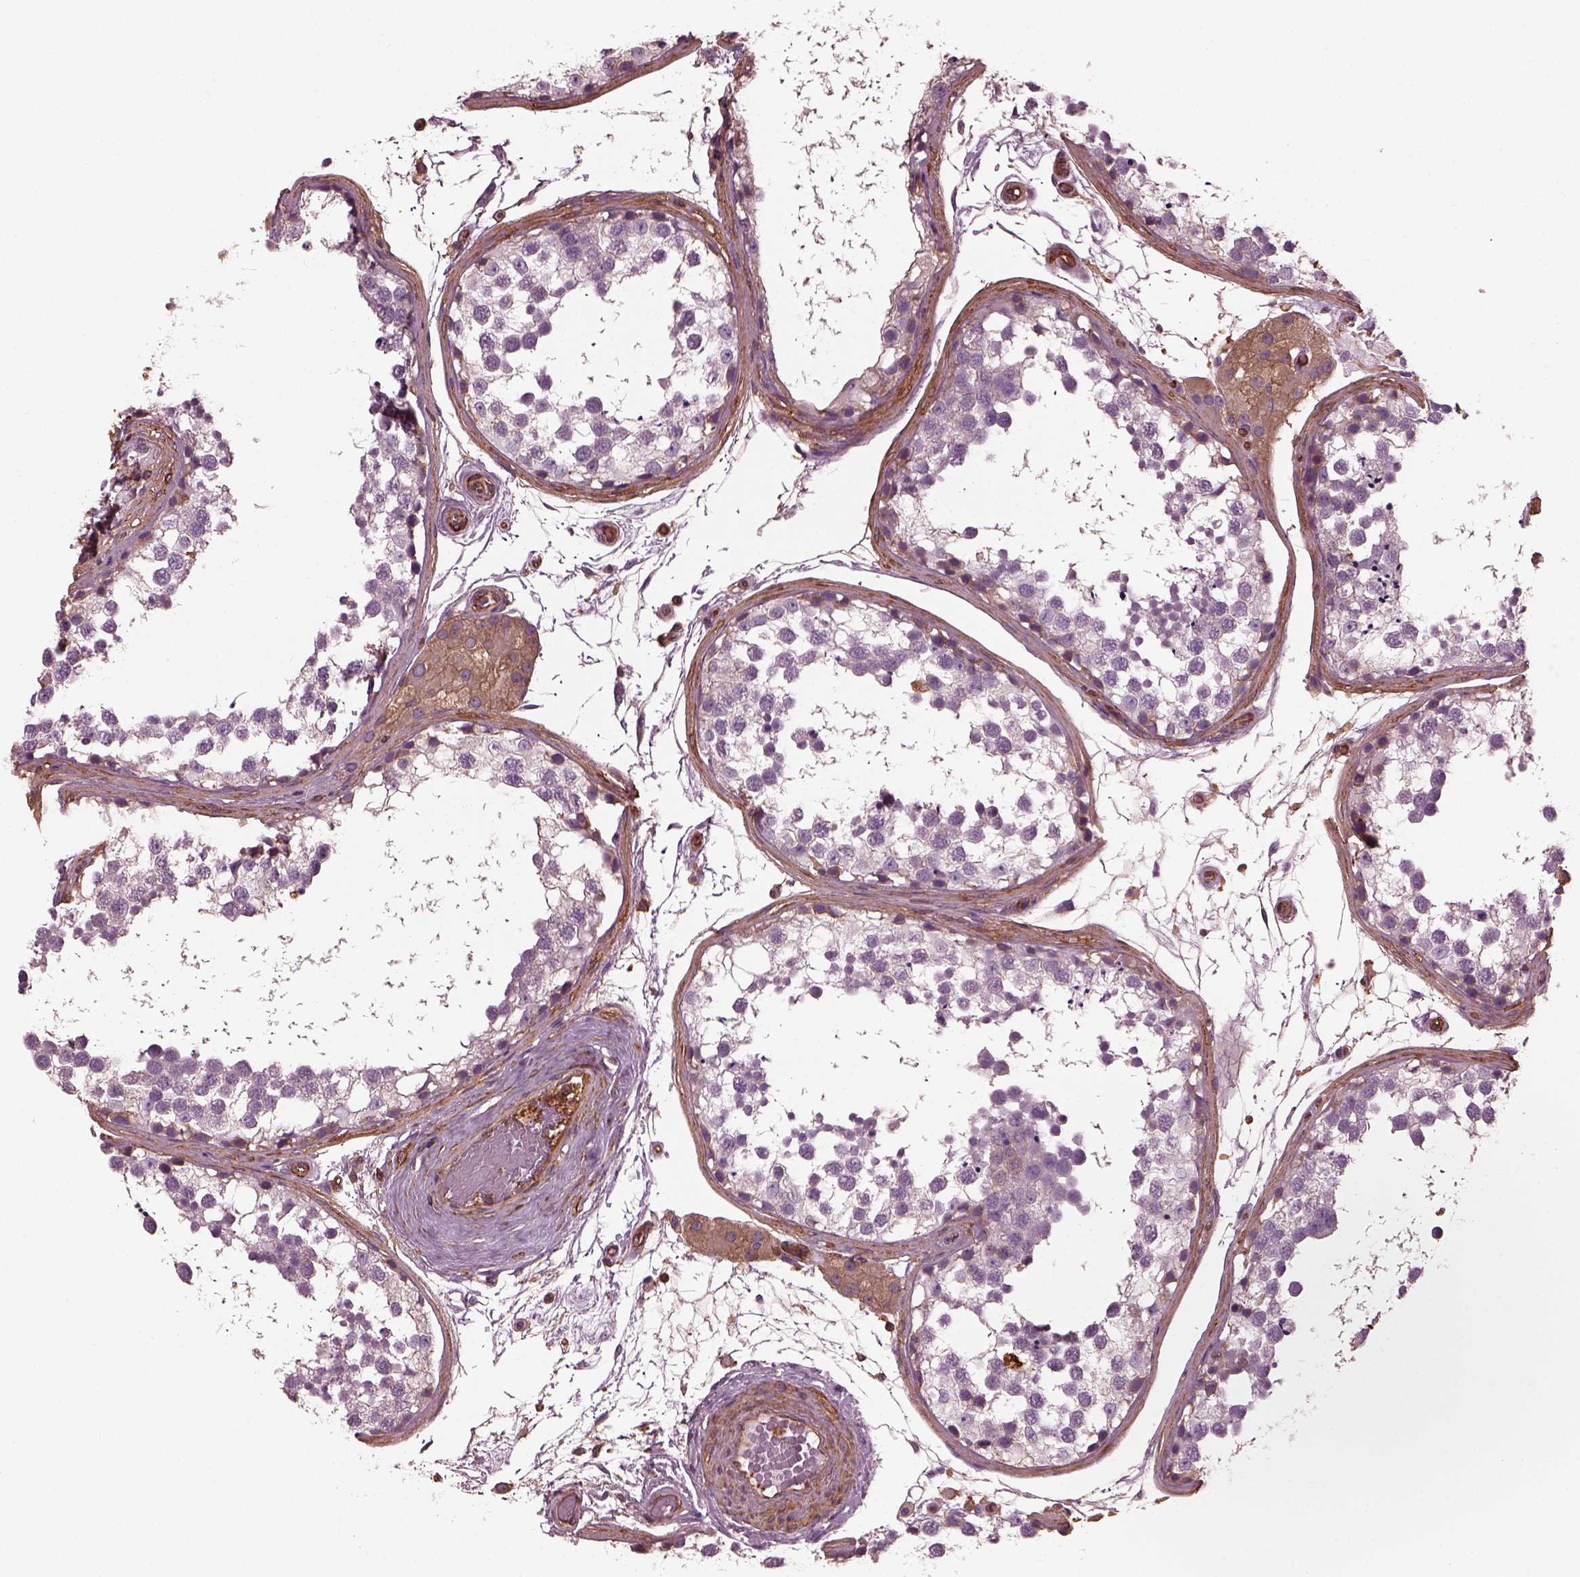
{"staining": {"intensity": "weak", "quantity": "<25%", "location": "cytoplasmic/membranous"}, "tissue": "testis", "cell_type": "Cells in seminiferous ducts", "image_type": "normal", "snomed": [{"axis": "morphology", "description": "Normal tissue, NOS"}, {"axis": "morphology", "description": "Seminoma, NOS"}, {"axis": "topography", "description": "Testis"}], "caption": "Immunohistochemistry (IHC) of normal testis exhibits no staining in cells in seminiferous ducts.", "gene": "MYL1", "patient": {"sex": "male", "age": 65}}